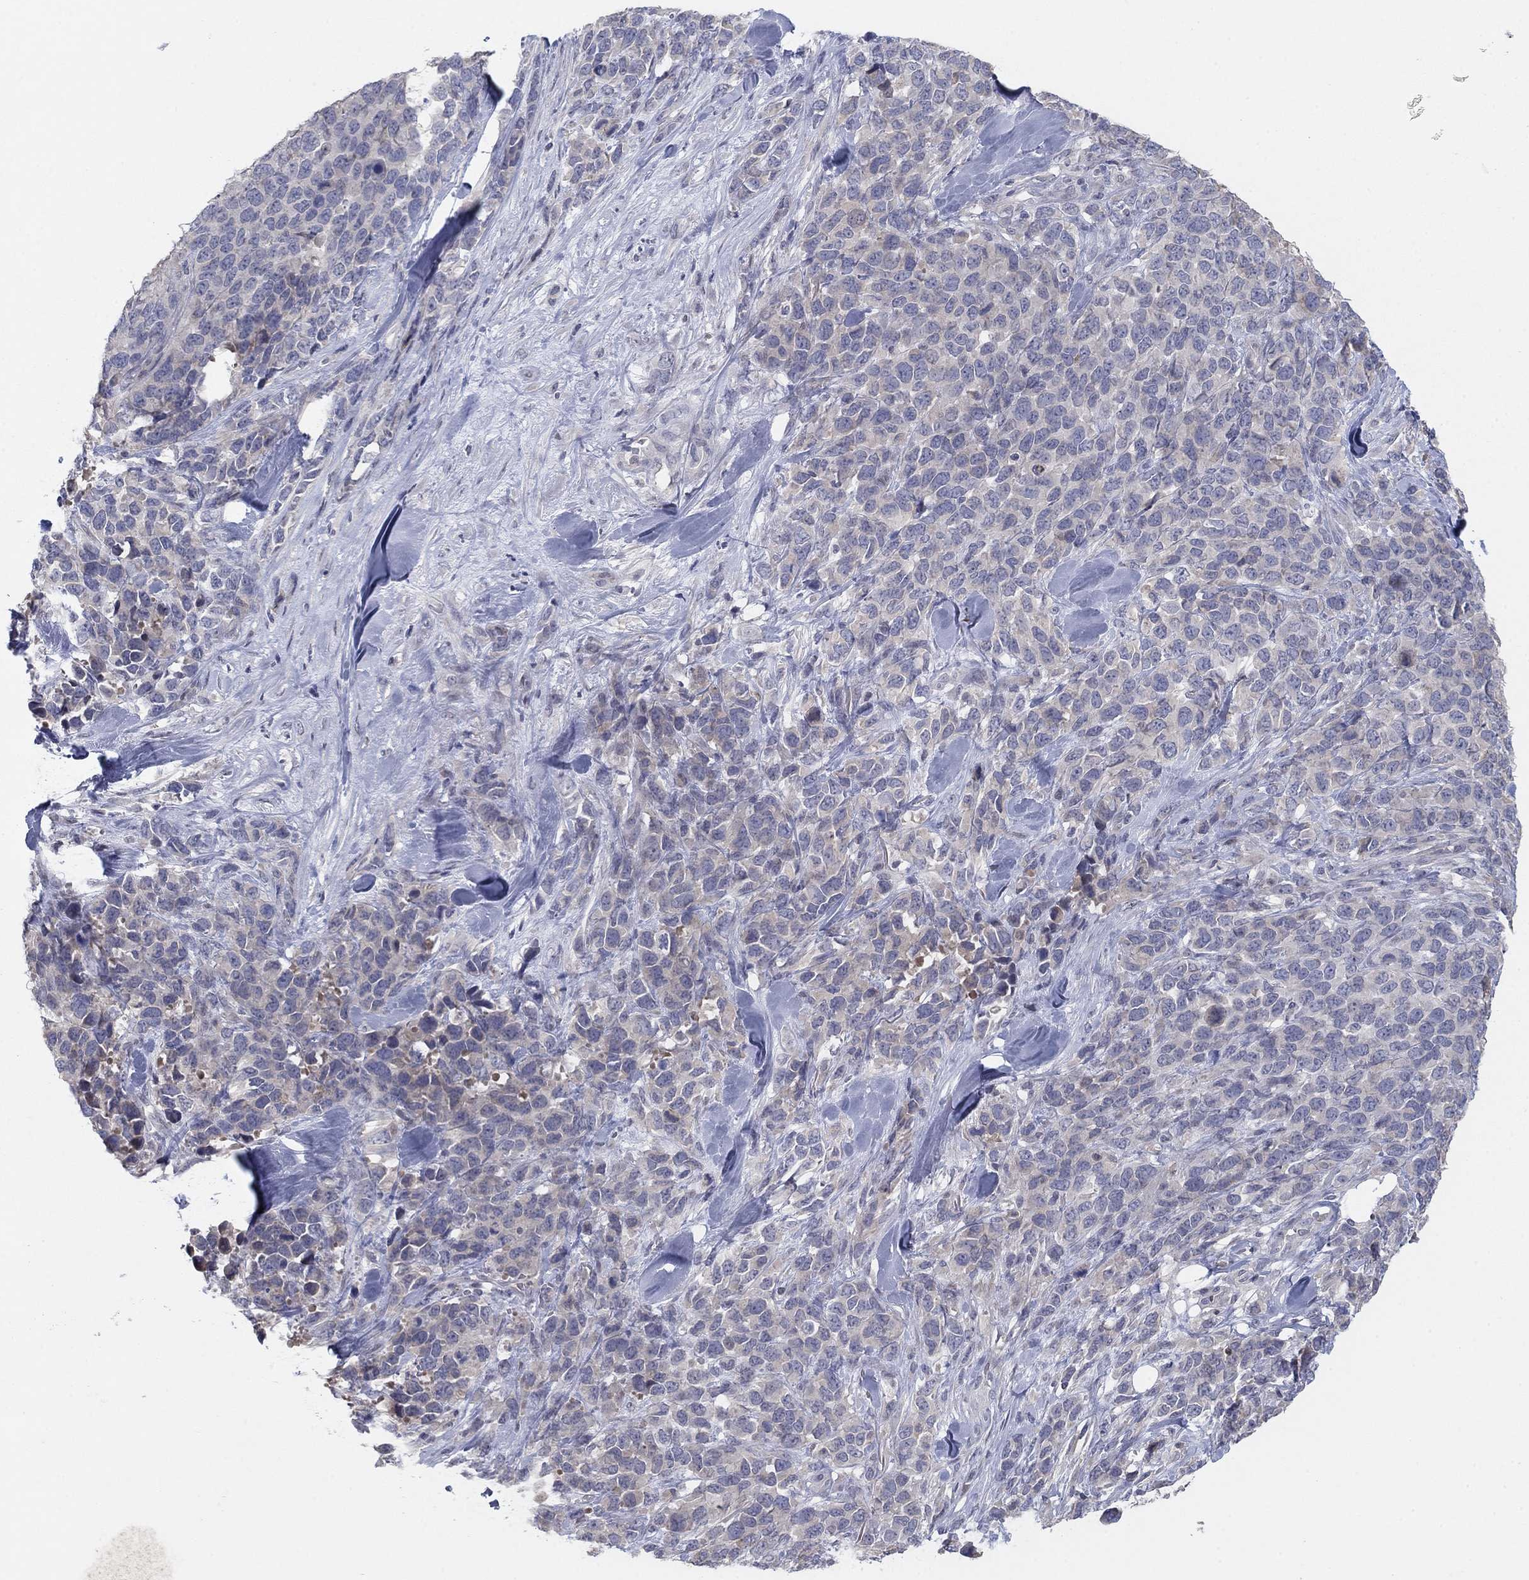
{"staining": {"intensity": "negative", "quantity": "none", "location": "none"}, "tissue": "melanoma", "cell_type": "Tumor cells", "image_type": "cancer", "snomed": [{"axis": "morphology", "description": "Malignant melanoma, Metastatic site"}, {"axis": "topography", "description": "Skin"}], "caption": "Melanoma was stained to show a protein in brown. There is no significant staining in tumor cells.", "gene": "AMN1", "patient": {"sex": "male", "age": 84}}